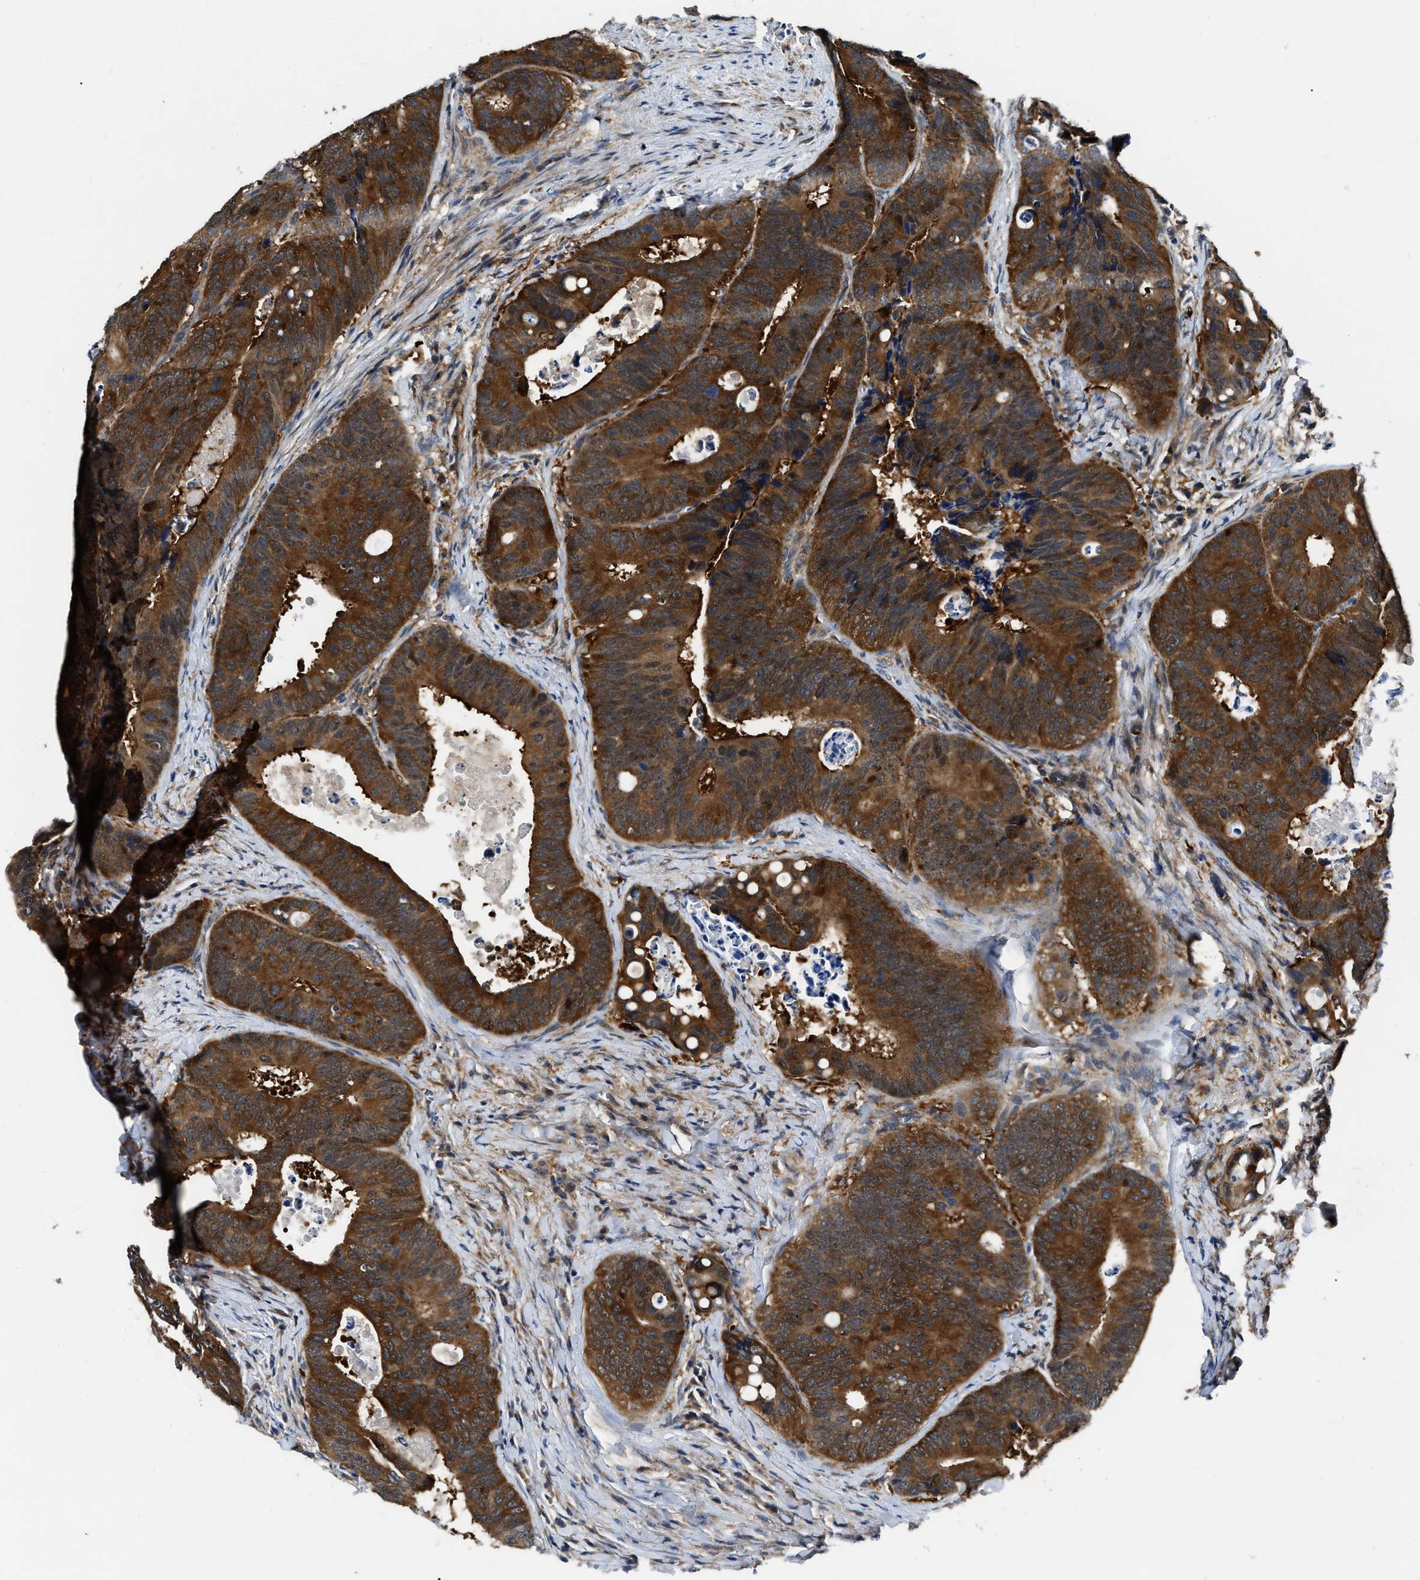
{"staining": {"intensity": "strong", "quantity": ">75%", "location": "cytoplasmic/membranous"}, "tissue": "colorectal cancer", "cell_type": "Tumor cells", "image_type": "cancer", "snomed": [{"axis": "morphology", "description": "Inflammation, NOS"}, {"axis": "morphology", "description": "Adenocarcinoma, NOS"}, {"axis": "topography", "description": "Colon"}], "caption": "Approximately >75% of tumor cells in colorectal cancer (adenocarcinoma) reveal strong cytoplasmic/membranous protein expression as visualized by brown immunohistochemical staining.", "gene": "GET4", "patient": {"sex": "male", "age": 72}}